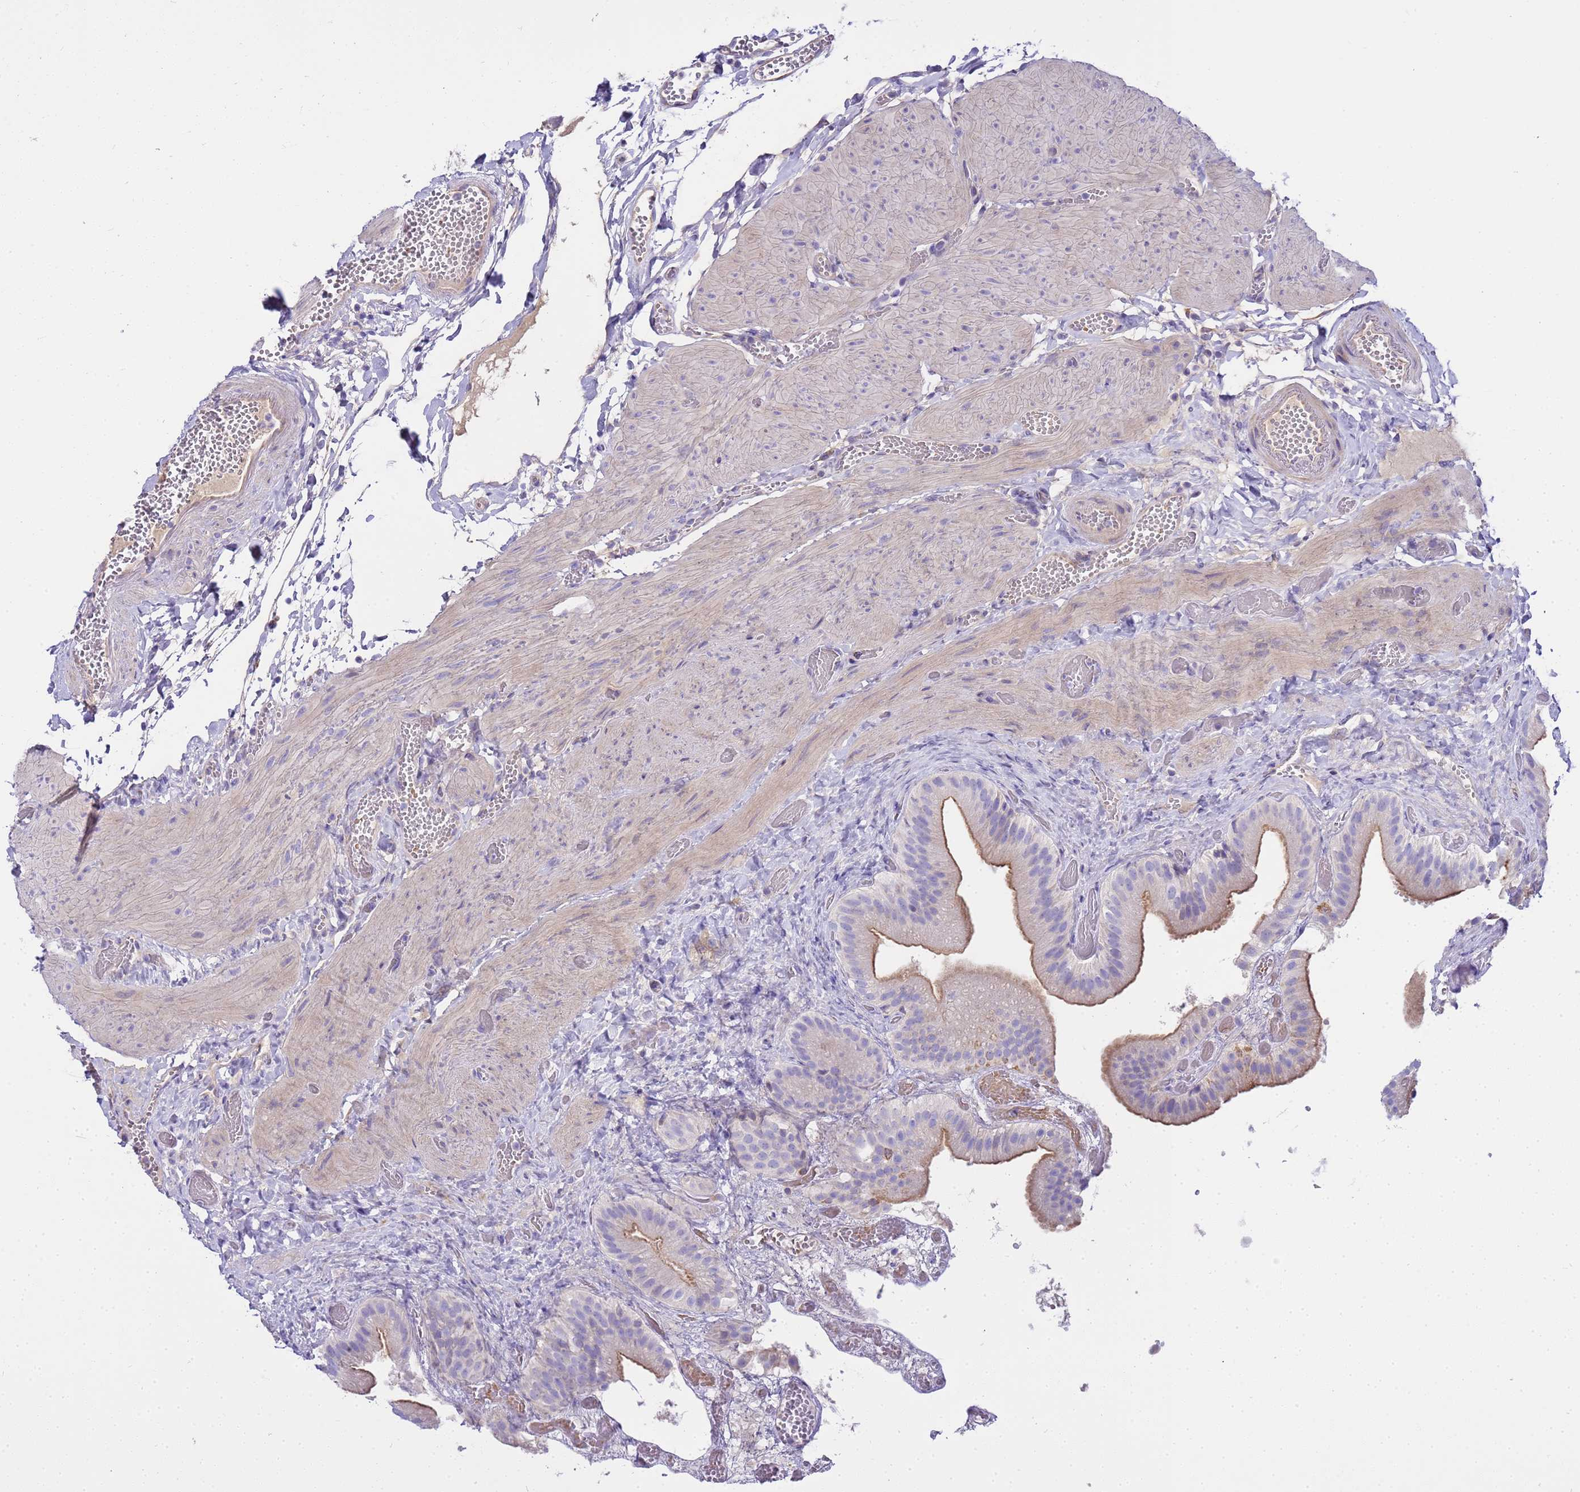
{"staining": {"intensity": "strong", "quantity": "<25%", "location": "cytoplasmic/membranous"}, "tissue": "gallbladder", "cell_type": "Glandular cells", "image_type": "normal", "snomed": [{"axis": "morphology", "description": "Normal tissue, NOS"}, {"axis": "topography", "description": "Gallbladder"}], "caption": "Protein analysis of unremarkable gallbladder reveals strong cytoplasmic/membranous expression in about <25% of glandular cells. Nuclei are stained in blue.", "gene": "RIPPLY2", "patient": {"sex": "female", "age": 64}}